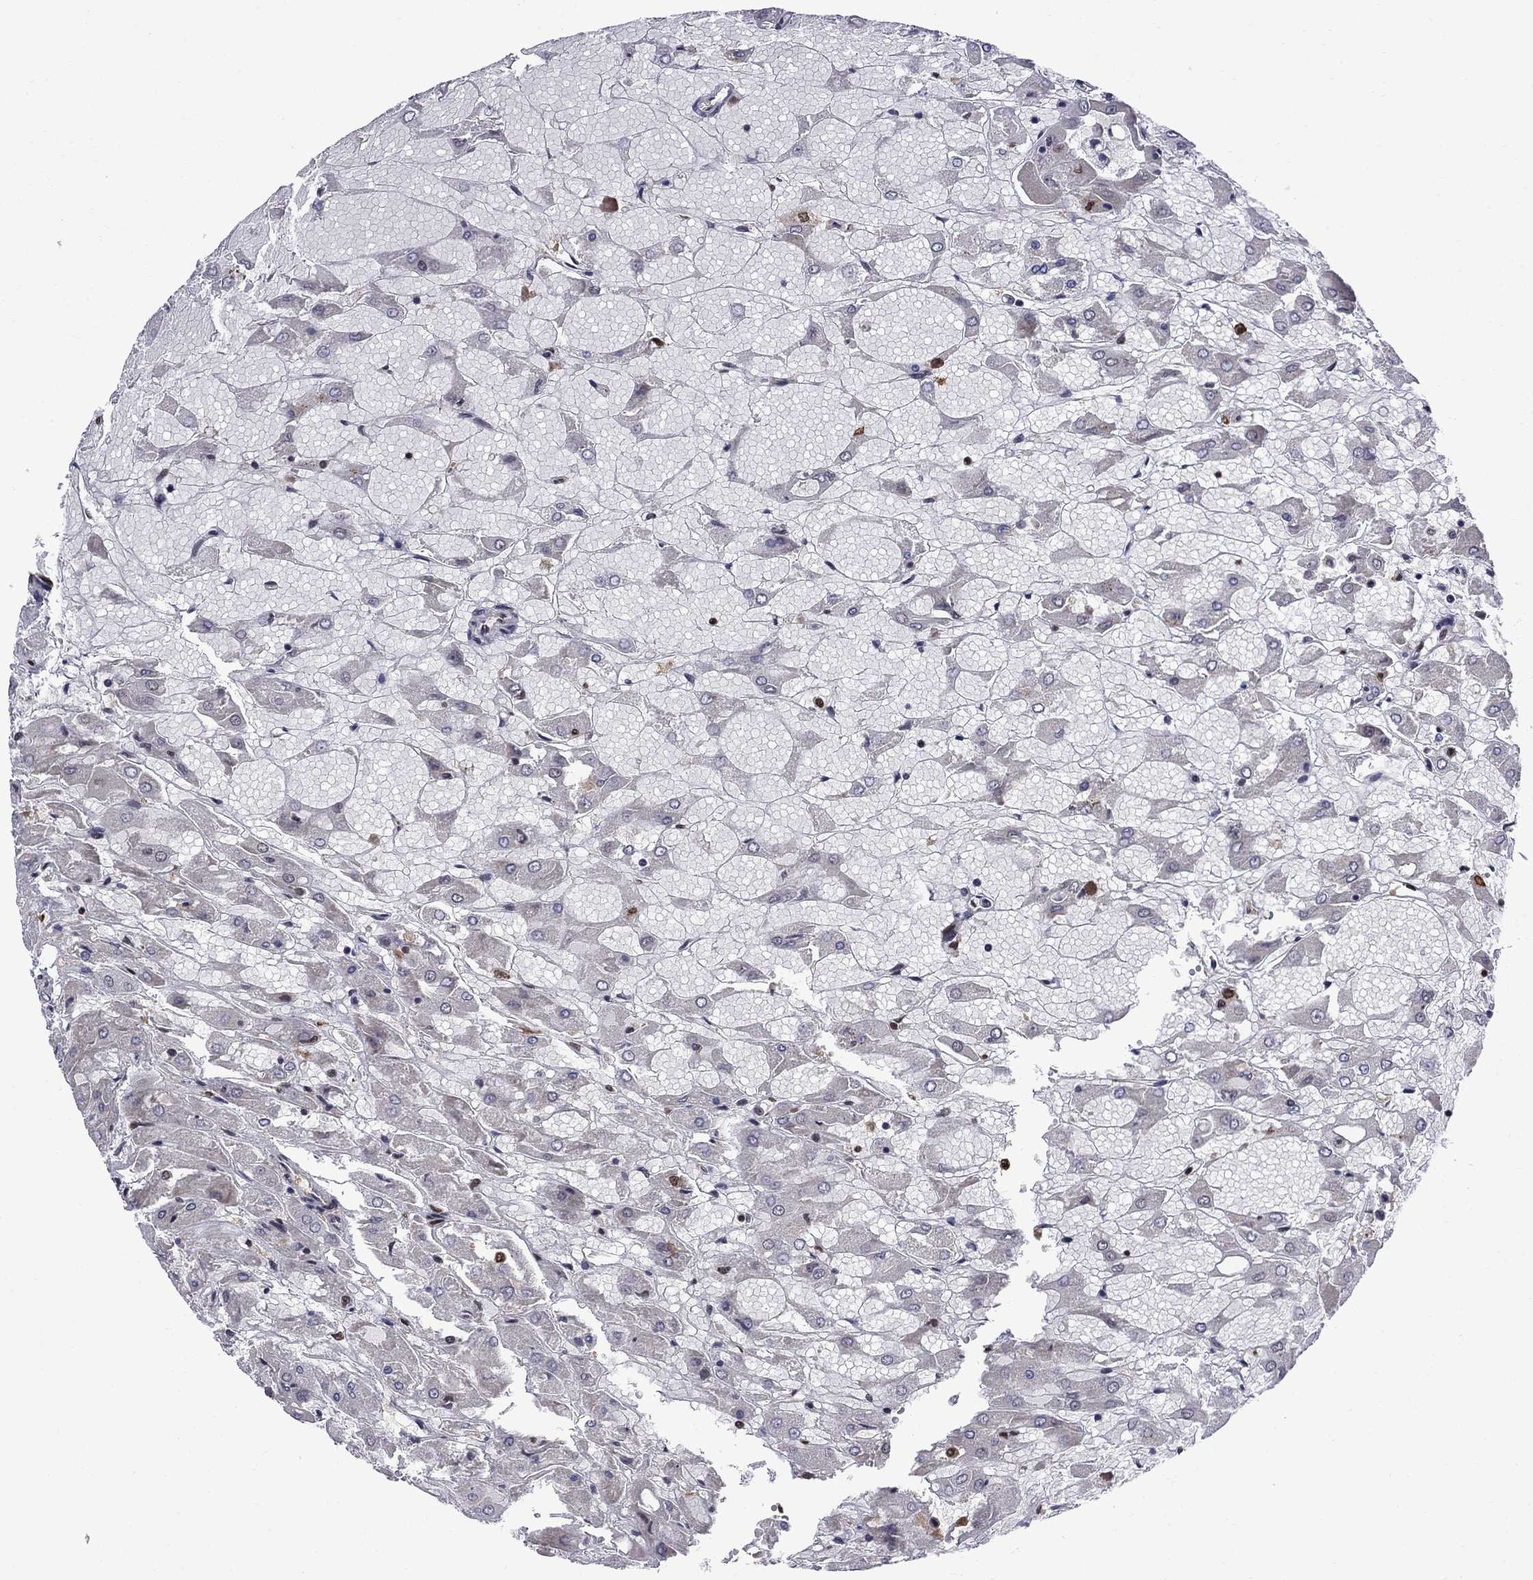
{"staining": {"intensity": "negative", "quantity": "none", "location": "none"}, "tissue": "renal cancer", "cell_type": "Tumor cells", "image_type": "cancer", "snomed": [{"axis": "morphology", "description": "Adenocarcinoma, NOS"}, {"axis": "topography", "description": "Kidney"}], "caption": "Tumor cells show no significant protein expression in adenocarcinoma (renal).", "gene": "MED25", "patient": {"sex": "male", "age": 72}}